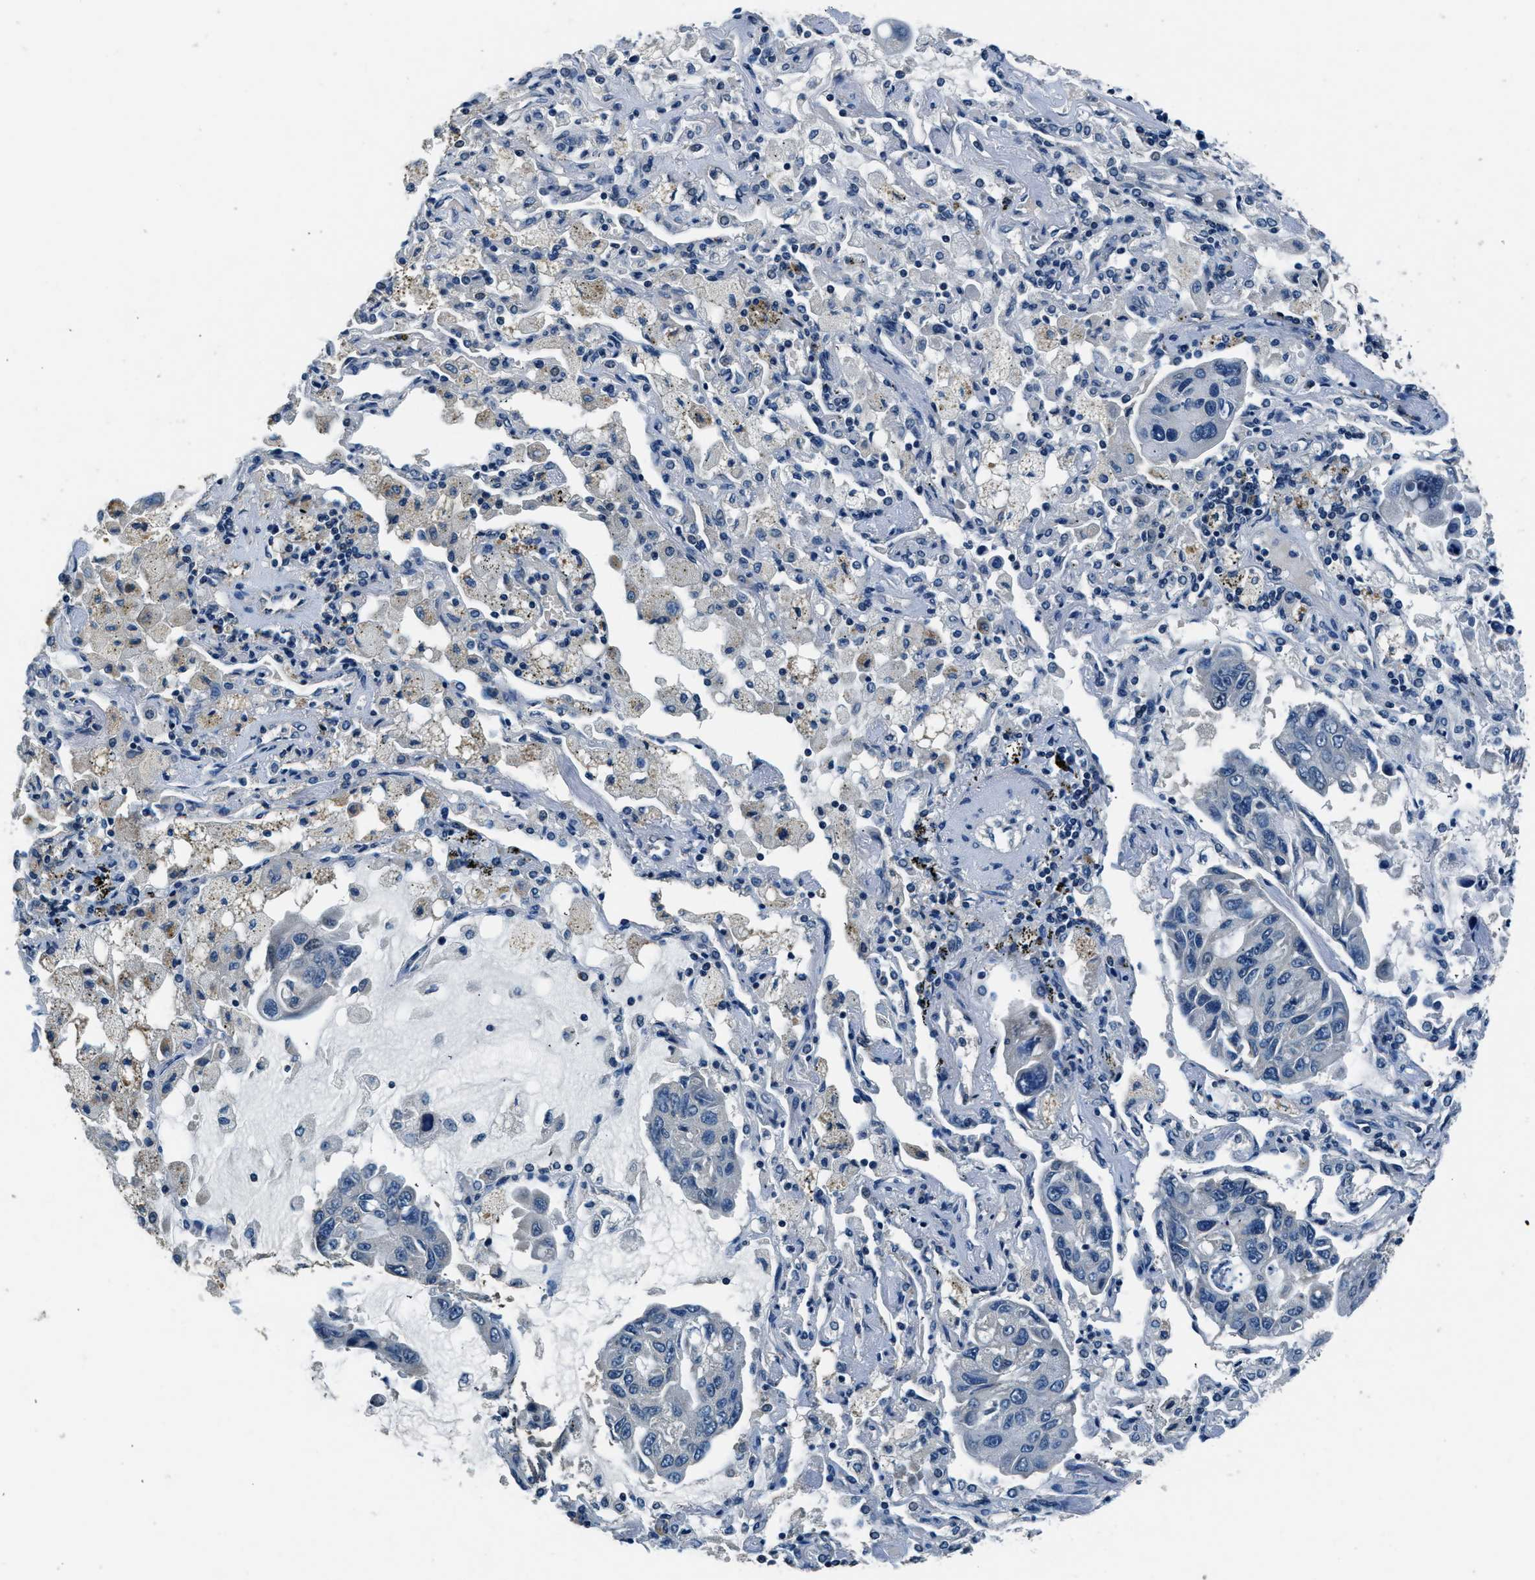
{"staining": {"intensity": "negative", "quantity": "none", "location": "none"}, "tissue": "lung cancer", "cell_type": "Tumor cells", "image_type": "cancer", "snomed": [{"axis": "morphology", "description": "Adenocarcinoma, NOS"}, {"axis": "topography", "description": "Lung"}], "caption": "This is an IHC image of lung cancer (adenocarcinoma). There is no staining in tumor cells.", "gene": "NME8", "patient": {"sex": "male", "age": 64}}